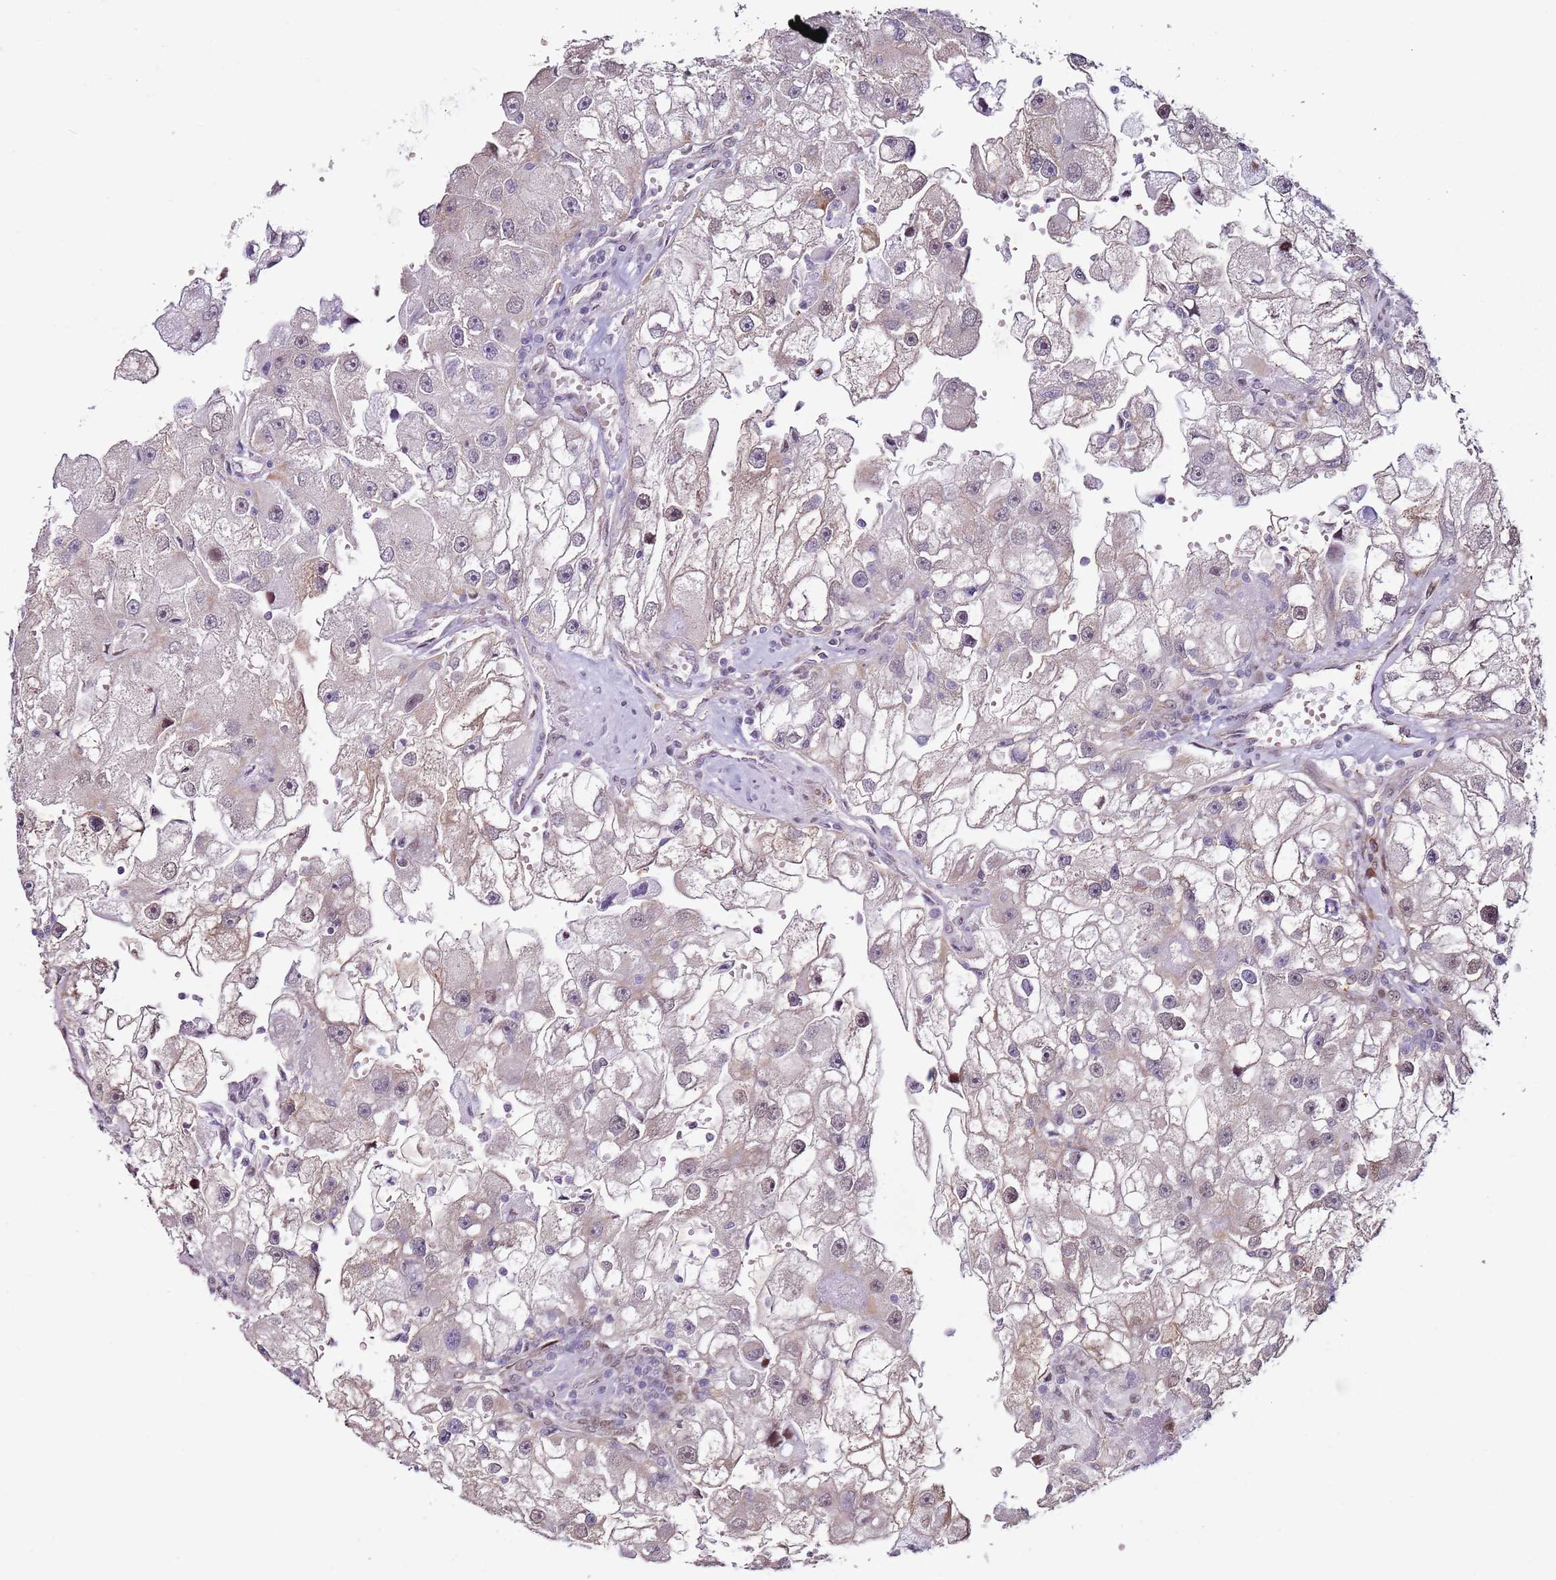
{"staining": {"intensity": "weak", "quantity": "25%-75%", "location": "nuclear"}, "tissue": "renal cancer", "cell_type": "Tumor cells", "image_type": "cancer", "snomed": [{"axis": "morphology", "description": "Adenocarcinoma, NOS"}, {"axis": "topography", "description": "Kidney"}], "caption": "Immunohistochemistry staining of renal adenocarcinoma, which displays low levels of weak nuclear expression in about 25%-75% of tumor cells indicating weak nuclear protein staining. The staining was performed using DAB (brown) for protein detection and nuclei were counterstained in hematoxylin (blue).", "gene": "PSMD4", "patient": {"sex": "male", "age": 63}}